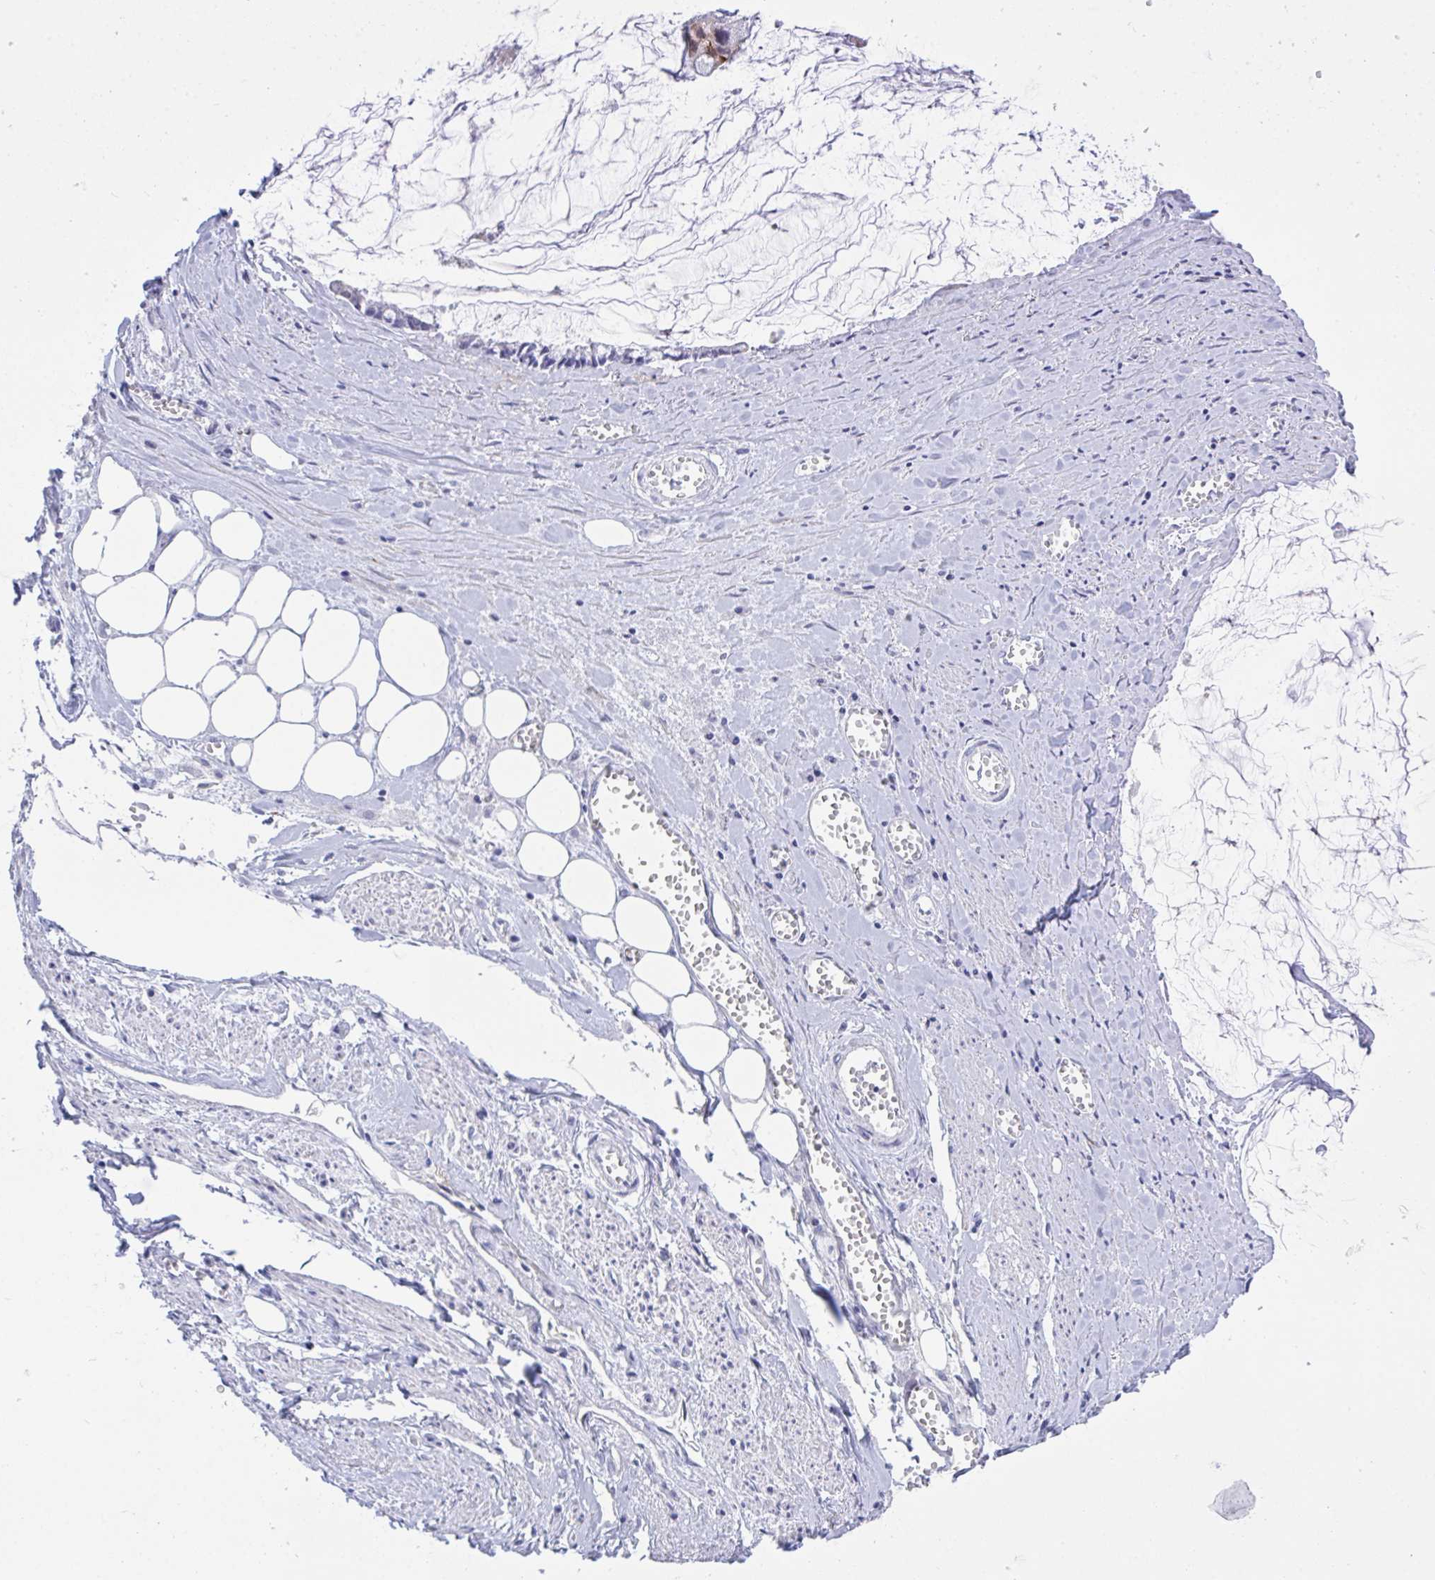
{"staining": {"intensity": "negative", "quantity": "none", "location": "none"}, "tissue": "ovarian cancer", "cell_type": "Tumor cells", "image_type": "cancer", "snomed": [{"axis": "morphology", "description": "Cystadenocarcinoma, mucinous, NOS"}, {"axis": "topography", "description": "Ovary"}], "caption": "IHC of human ovarian cancer reveals no positivity in tumor cells. (DAB immunohistochemistry visualized using brightfield microscopy, high magnification).", "gene": "BEX5", "patient": {"sex": "female", "age": 90}}